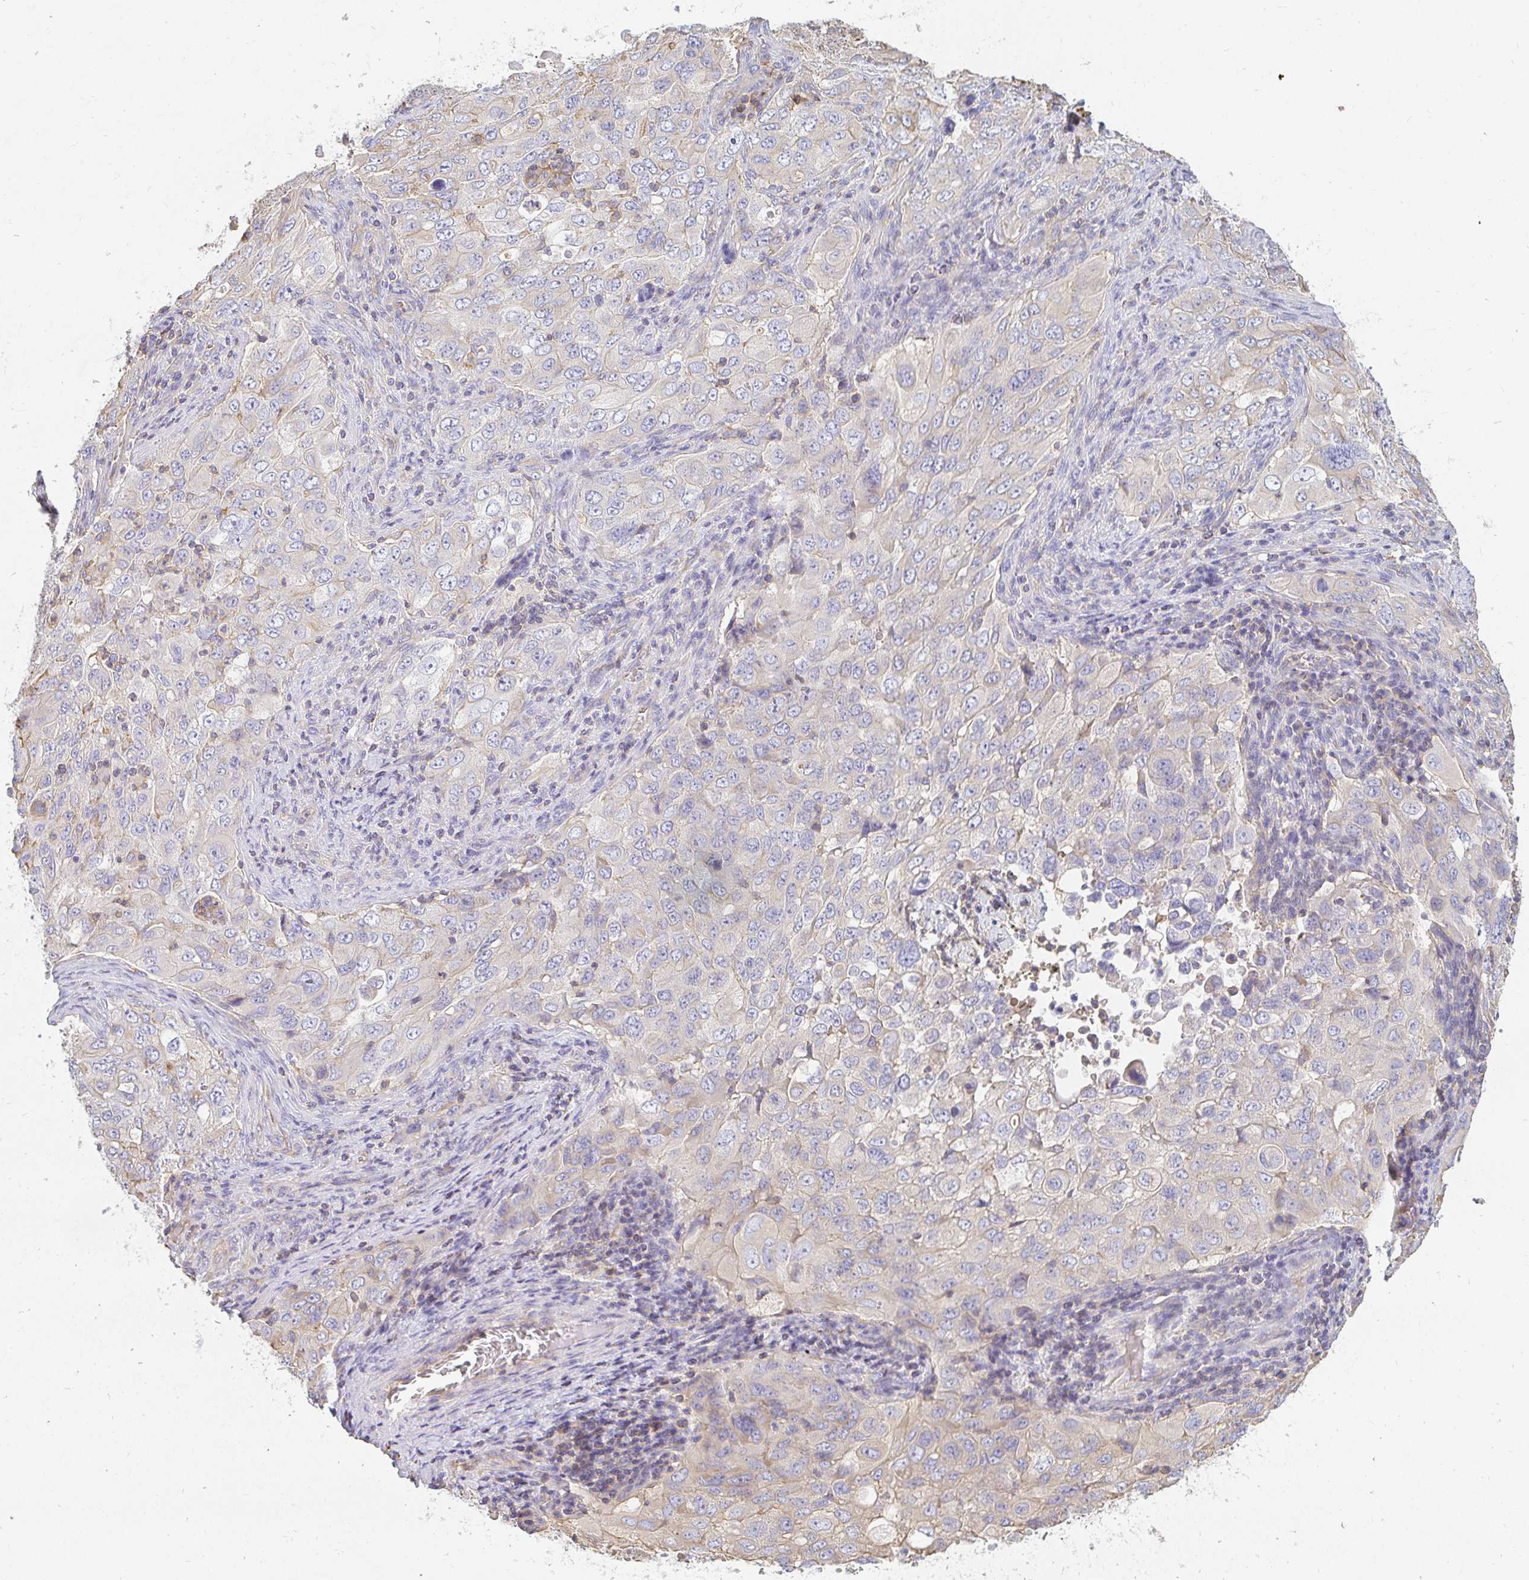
{"staining": {"intensity": "weak", "quantity": "<25%", "location": "cytoplasmic/membranous"}, "tissue": "lung cancer", "cell_type": "Tumor cells", "image_type": "cancer", "snomed": [{"axis": "morphology", "description": "Adenocarcinoma, NOS"}, {"axis": "morphology", "description": "Adenocarcinoma, metastatic, NOS"}, {"axis": "topography", "description": "Lymph node"}, {"axis": "topography", "description": "Lung"}], "caption": "High magnification brightfield microscopy of metastatic adenocarcinoma (lung) stained with DAB (3,3'-diaminobenzidine) (brown) and counterstained with hematoxylin (blue): tumor cells show no significant positivity. Brightfield microscopy of IHC stained with DAB (3,3'-diaminobenzidine) (brown) and hematoxylin (blue), captured at high magnification.", "gene": "TSPAN19", "patient": {"sex": "female", "age": 42}}